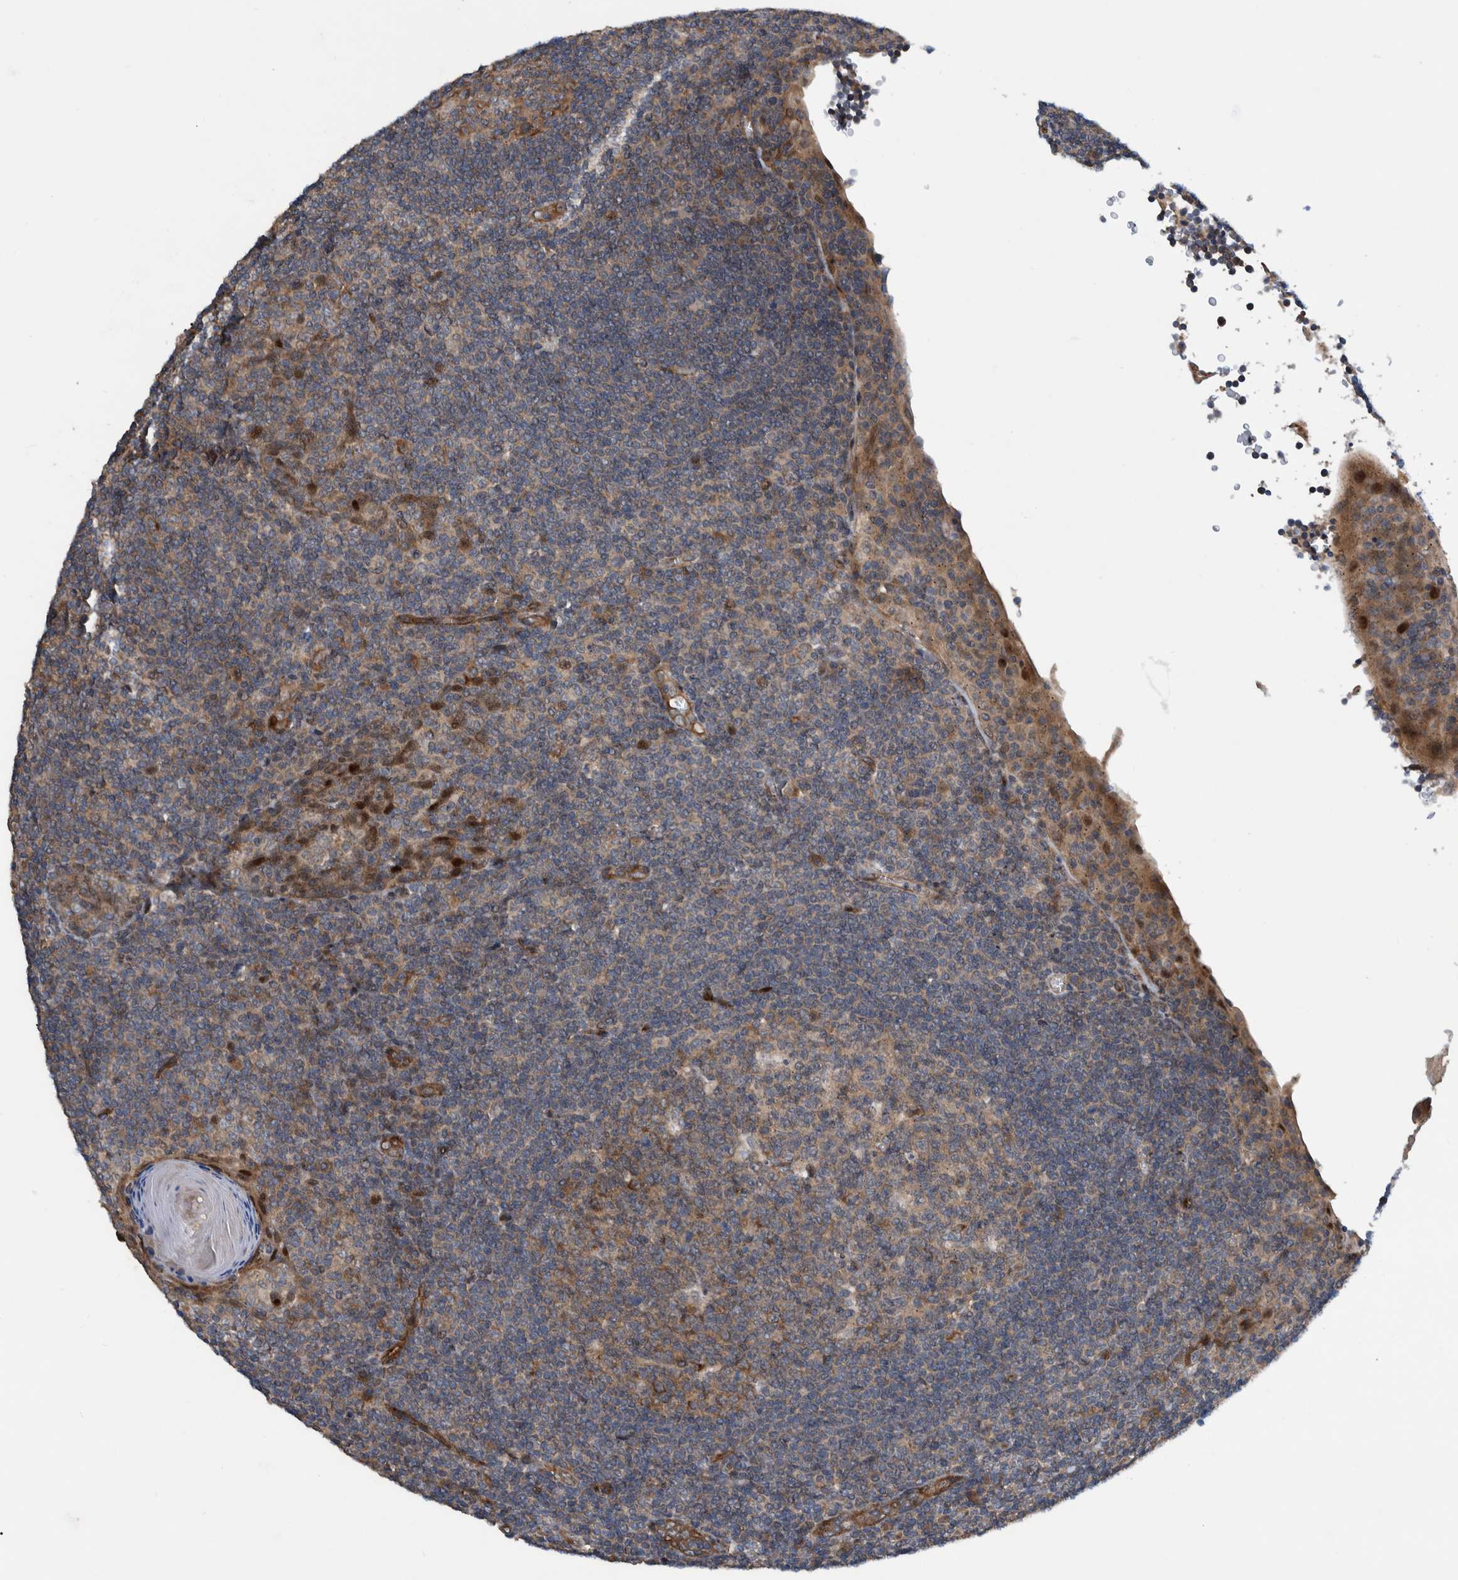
{"staining": {"intensity": "moderate", "quantity": ">75%", "location": "cytoplasmic/membranous"}, "tissue": "tonsil", "cell_type": "Germinal center cells", "image_type": "normal", "snomed": [{"axis": "morphology", "description": "Normal tissue, NOS"}, {"axis": "topography", "description": "Tonsil"}], "caption": "Normal tonsil was stained to show a protein in brown. There is medium levels of moderate cytoplasmic/membranous staining in about >75% of germinal center cells. The protein is shown in brown color, while the nuclei are stained blue.", "gene": "GRPEL2", "patient": {"sex": "male", "age": 37}}